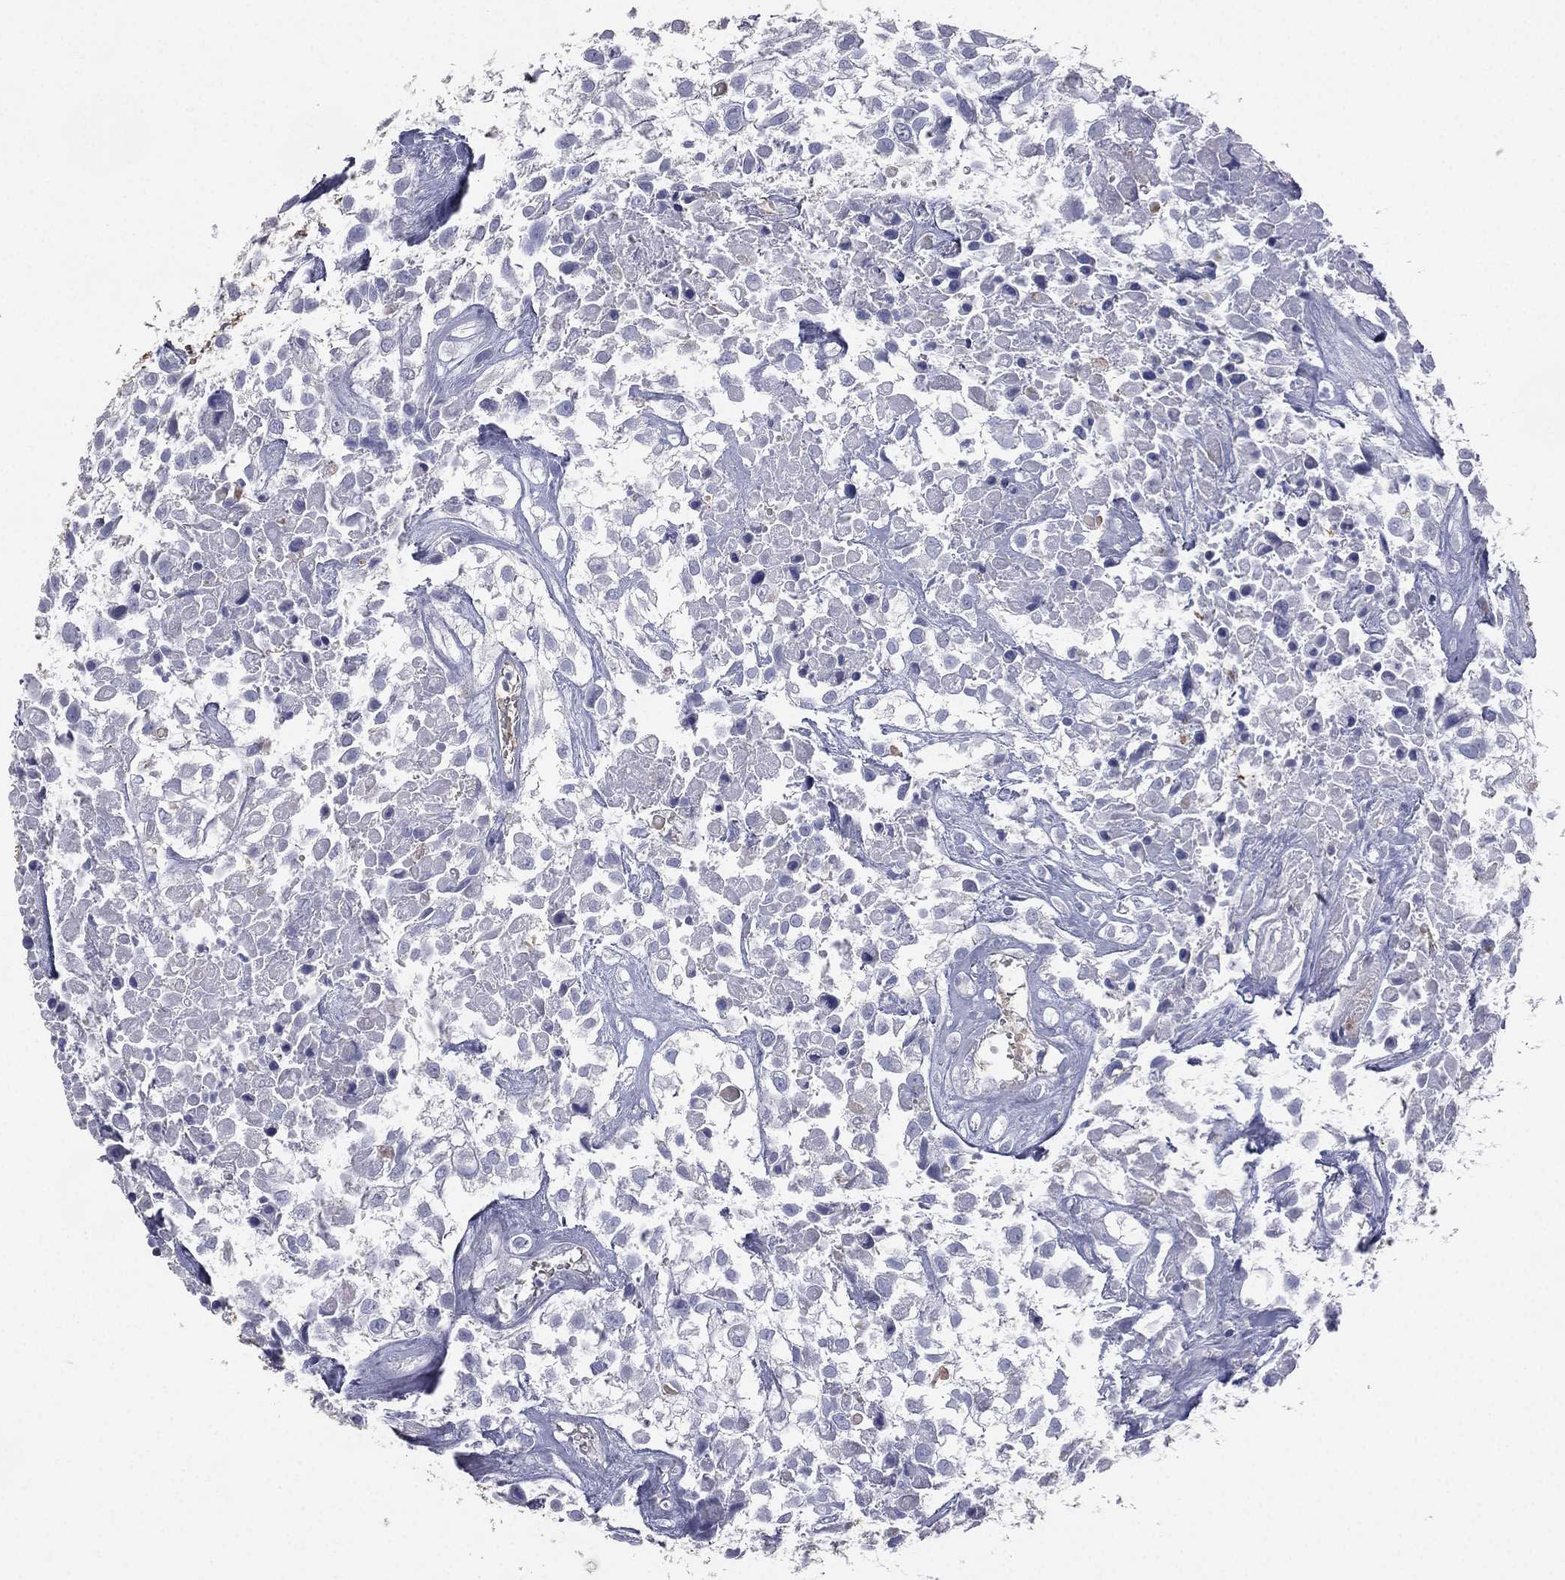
{"staining": {"intensity": "negative", "quantity": "none", "location": "none"}, "tissue": "urothelial cancer", "cell_type": "Tumor cells", "image_type": "cancer", "snomed": [{"axis": "morphology", "description": "Urothelial carcinoma, High grade"}, {"axis": "topography", "description": "Urinary bladder"}], "caption": "A micrograph of human urothelial carcinoma (high-grade) is negative for staining in tumor cells.", "gene": "ESX1", "patient": {"sex": "male", "age": 56}}